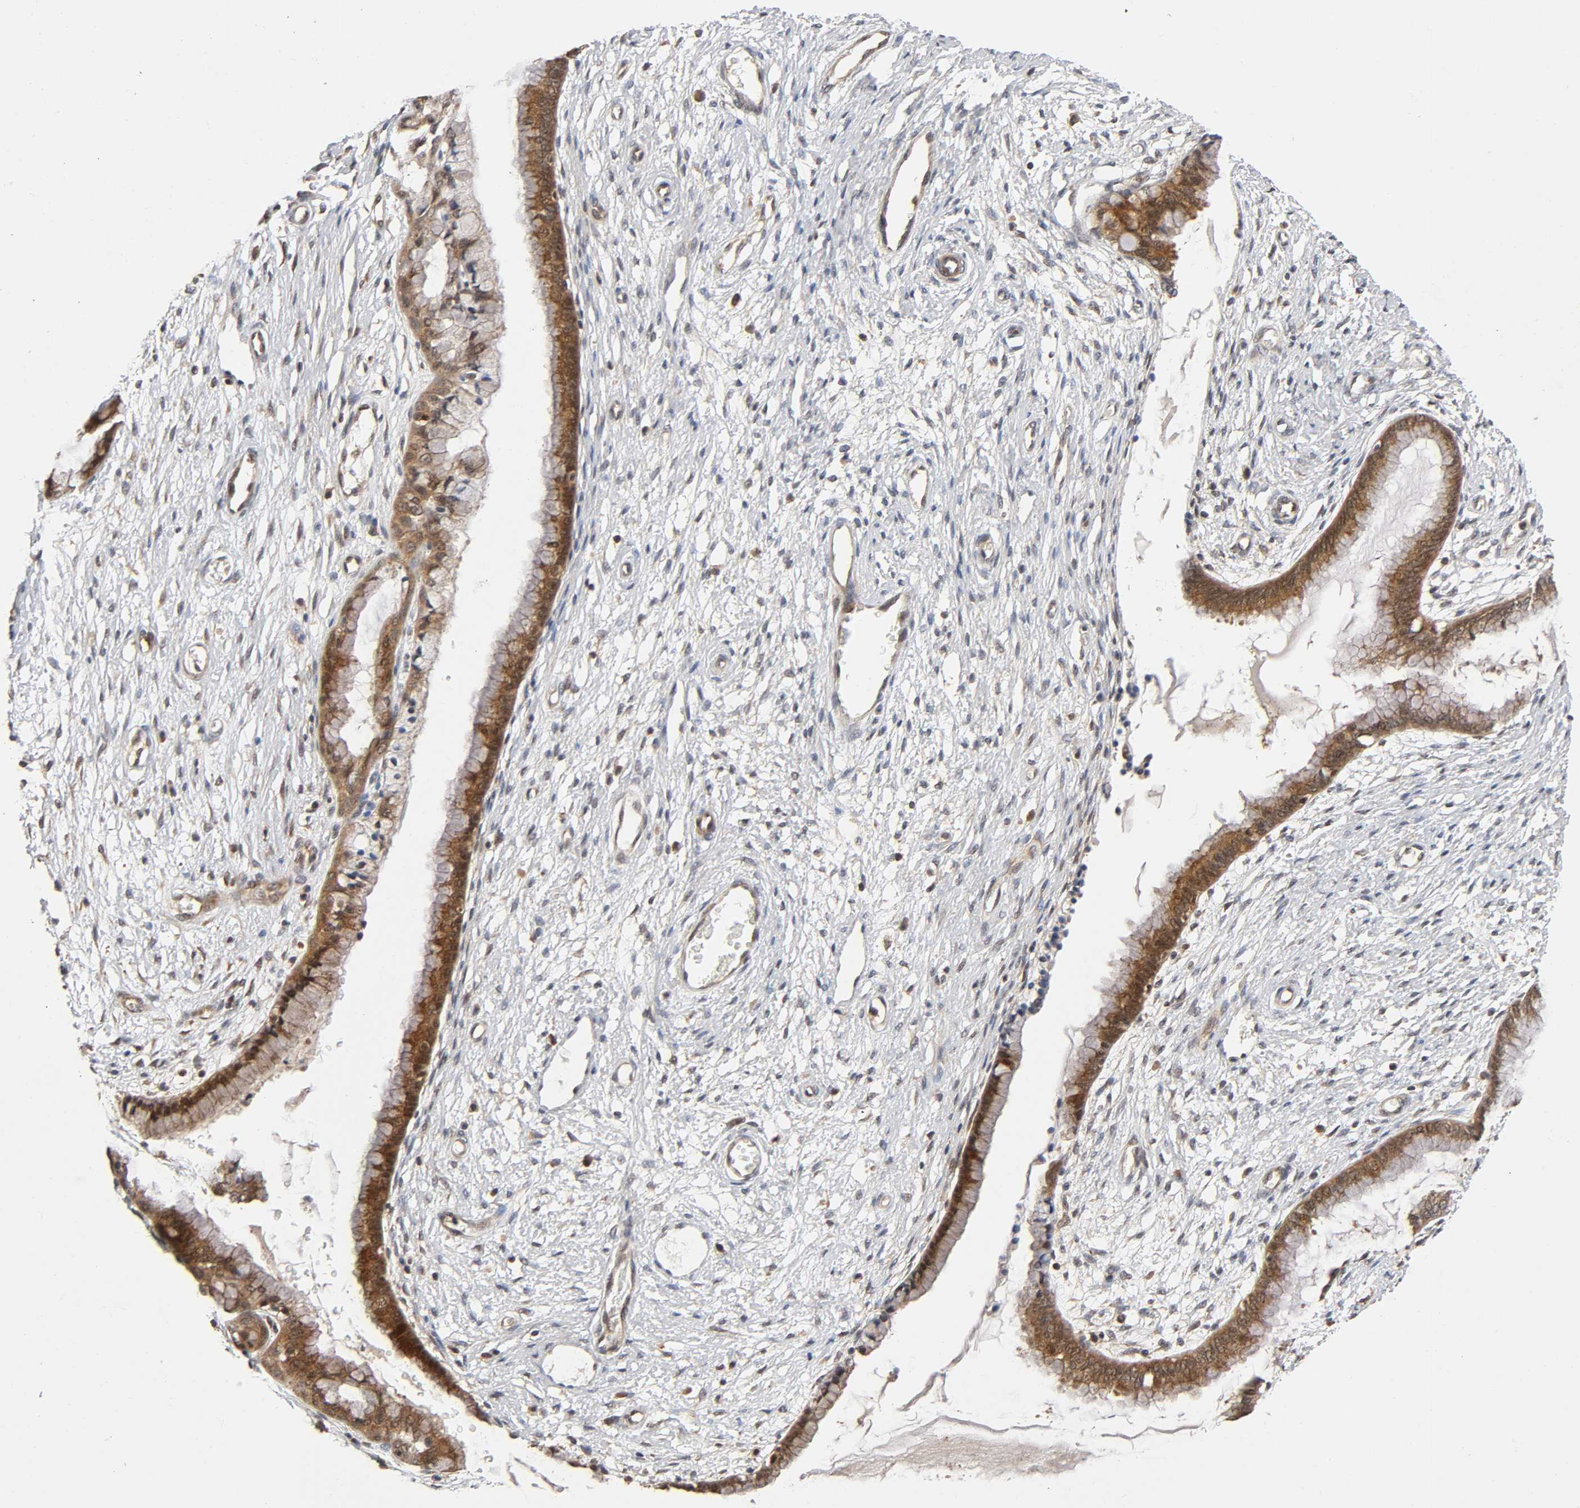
{"staining": {"intensity": "moderate", "quantity": ">75%", "location": "cytoplasmic/membranous,nuclear"}, "tissue": "cervix", "cell_type": "Glandular cells", "image_type": "normal", "snomed": [{"axis": "morphology", "description": "Normal tissue, NOS"}, {"axis": "topography", "description": "Cervix"}], "caption": "A brown stain labels moderate cytoplasmic/membranous,nuclear expression of a protein in glandular cells of benign human cervix. (IHC, brightfield microscopy, high magnification).", "gene": "CASP9", "patient": {"sex": "female", "age": 55}}